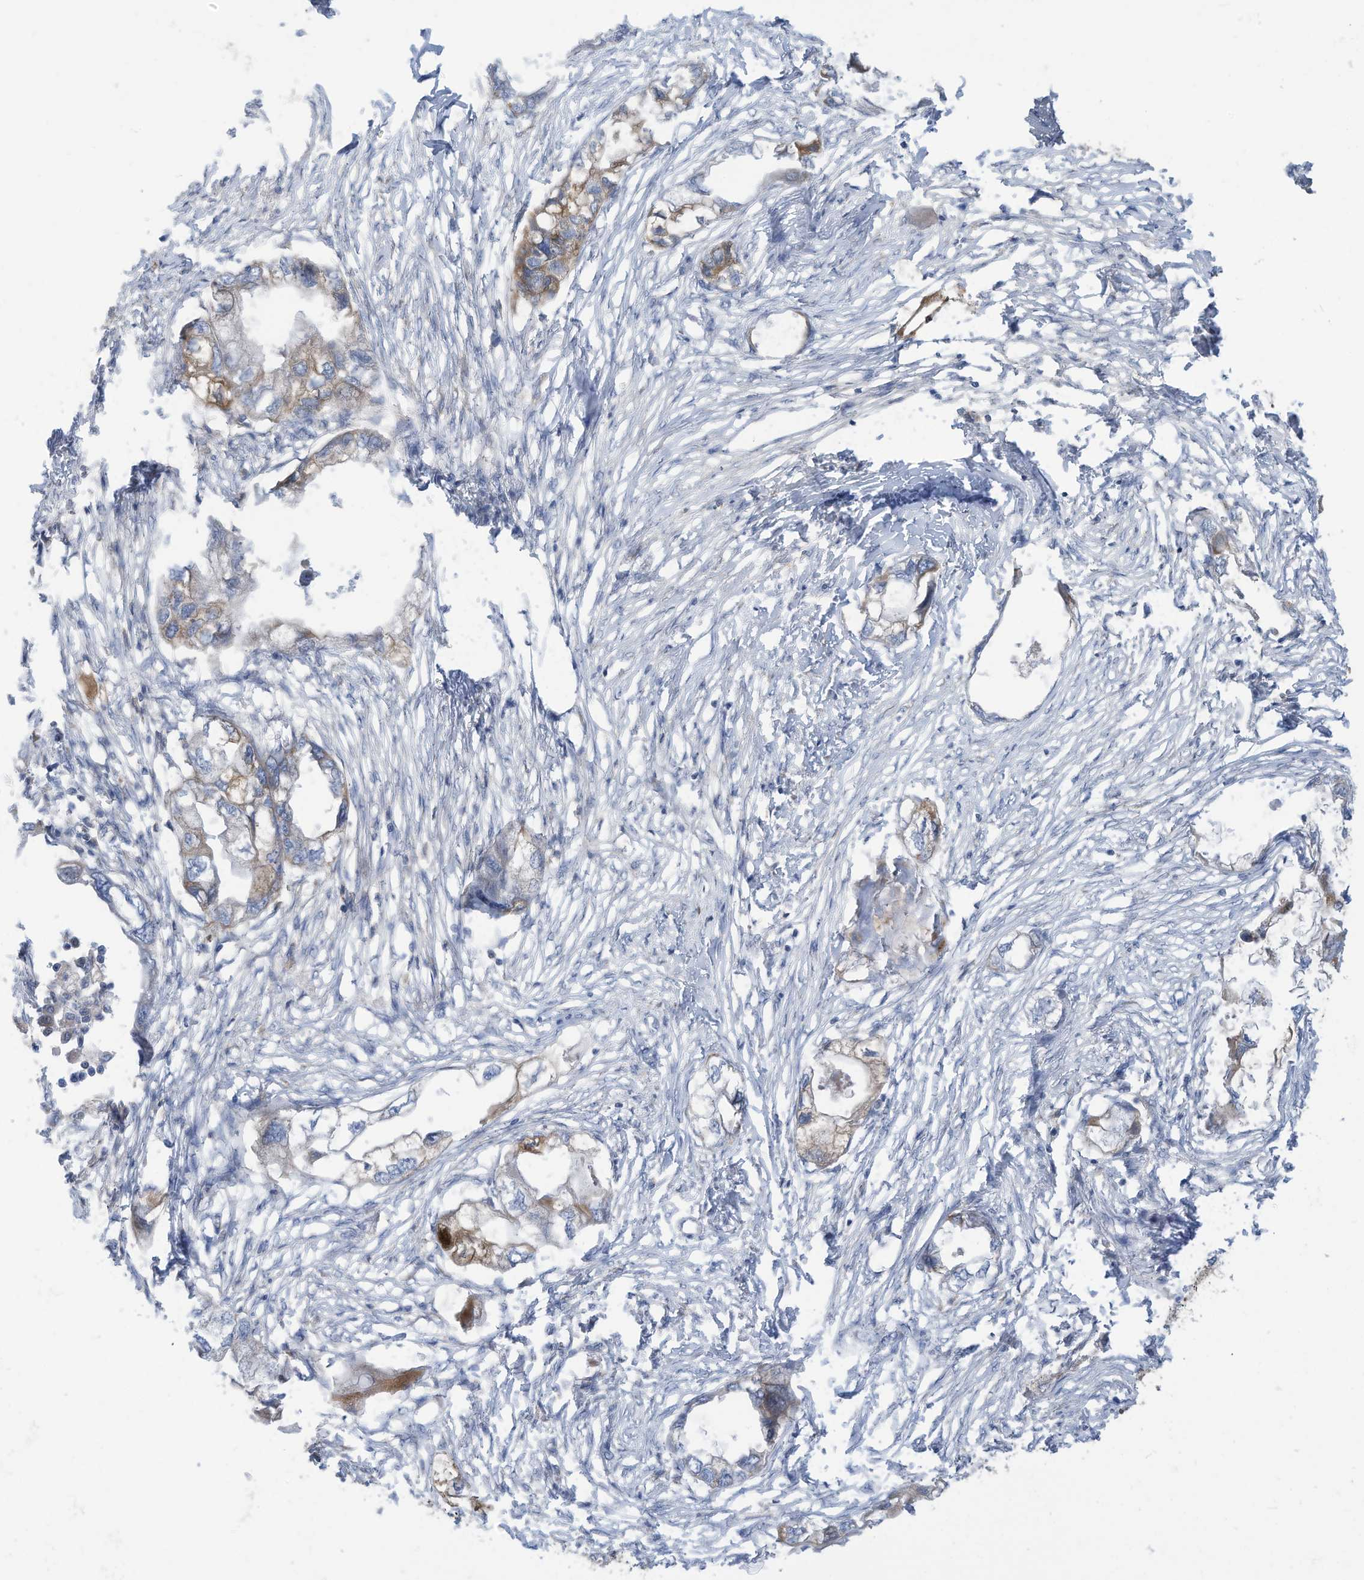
{"staining": {"intensity": "moderate", "quantity": "25%-75%", "location": "cytoplasmic/membranous"}, "tissue": "endometrial cancer", "cell_type": "Tumor cells", "image_type": "cancer", "snomed": [{"axis": "morphology", "description": "Adenocarcinoma, NOS"}, {"axis": "morphology", "description": "Adenocarcinoma, metastatic, NOS"}, {"axis": "topography", "description": "Adipose tissue"}, {"axis": "topography", "description": "Endometrium"}], "caption": "Endometrial metastatic adenocarcinoma stained with a protein marker demonstrates moderate staining in tumor cells.", "gene": "NLN", "patient": {"sex": "female", "age": 67}}